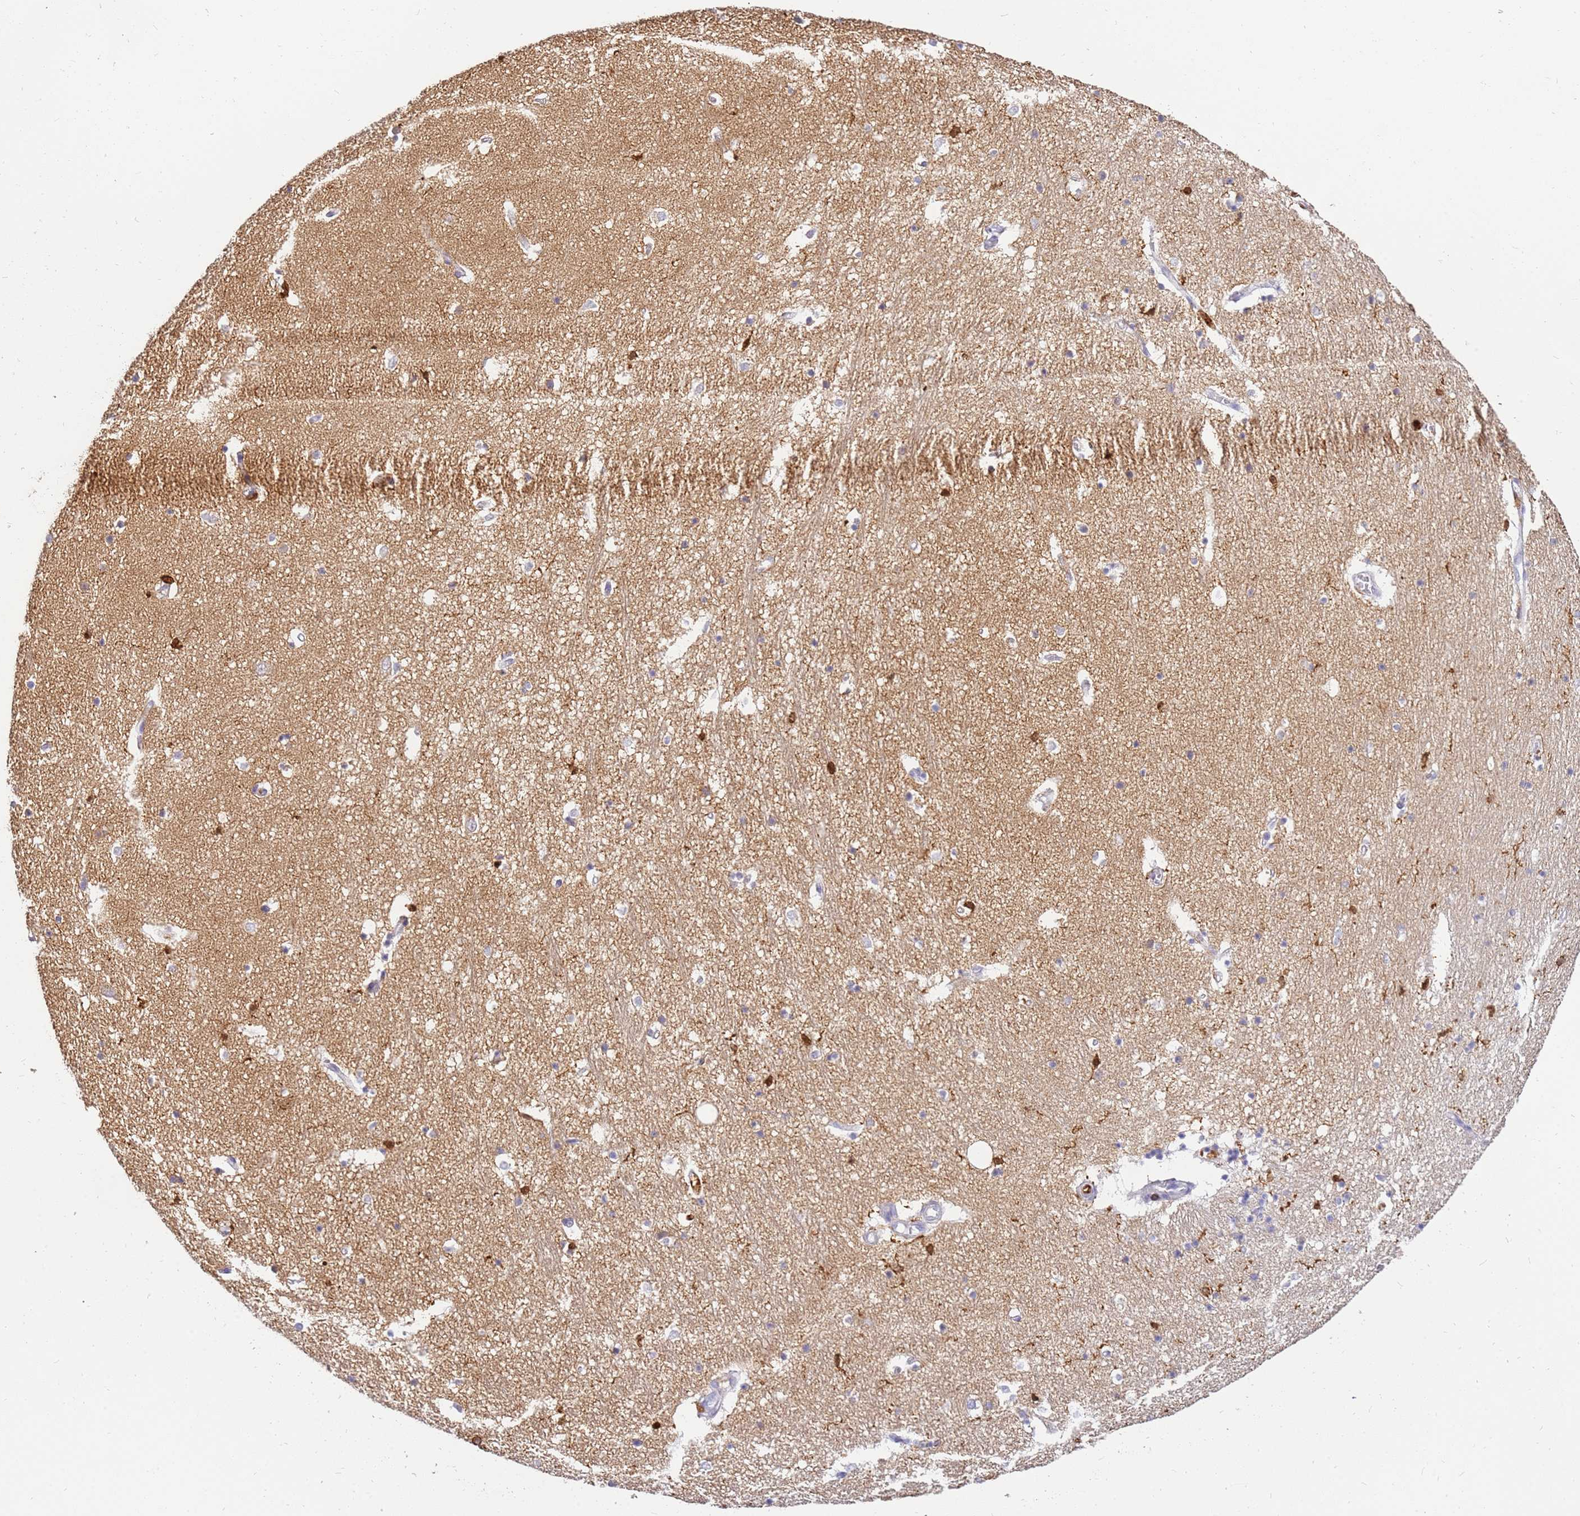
{"staining": {"intensity": "moderate", "quantity": "<25%", "location": "cytoplasmic/membranous,nuclear"}, "tissue": "hippocampus", "cell_type": "Glial cells", "image_type": "normal", "snomed": [{"axis": "morphology", "description": "Normal tissue, NOS"}, {"axis": "topography", "description": "Hippocampus"}], "caption": "A brown stain labels moderate cytoplasmic/membranous,nuclear staining of a protein in glial cells of benign human hippocampus.", "gene": "CORO1A", "patient": {"sex": "female", "age": 64}}